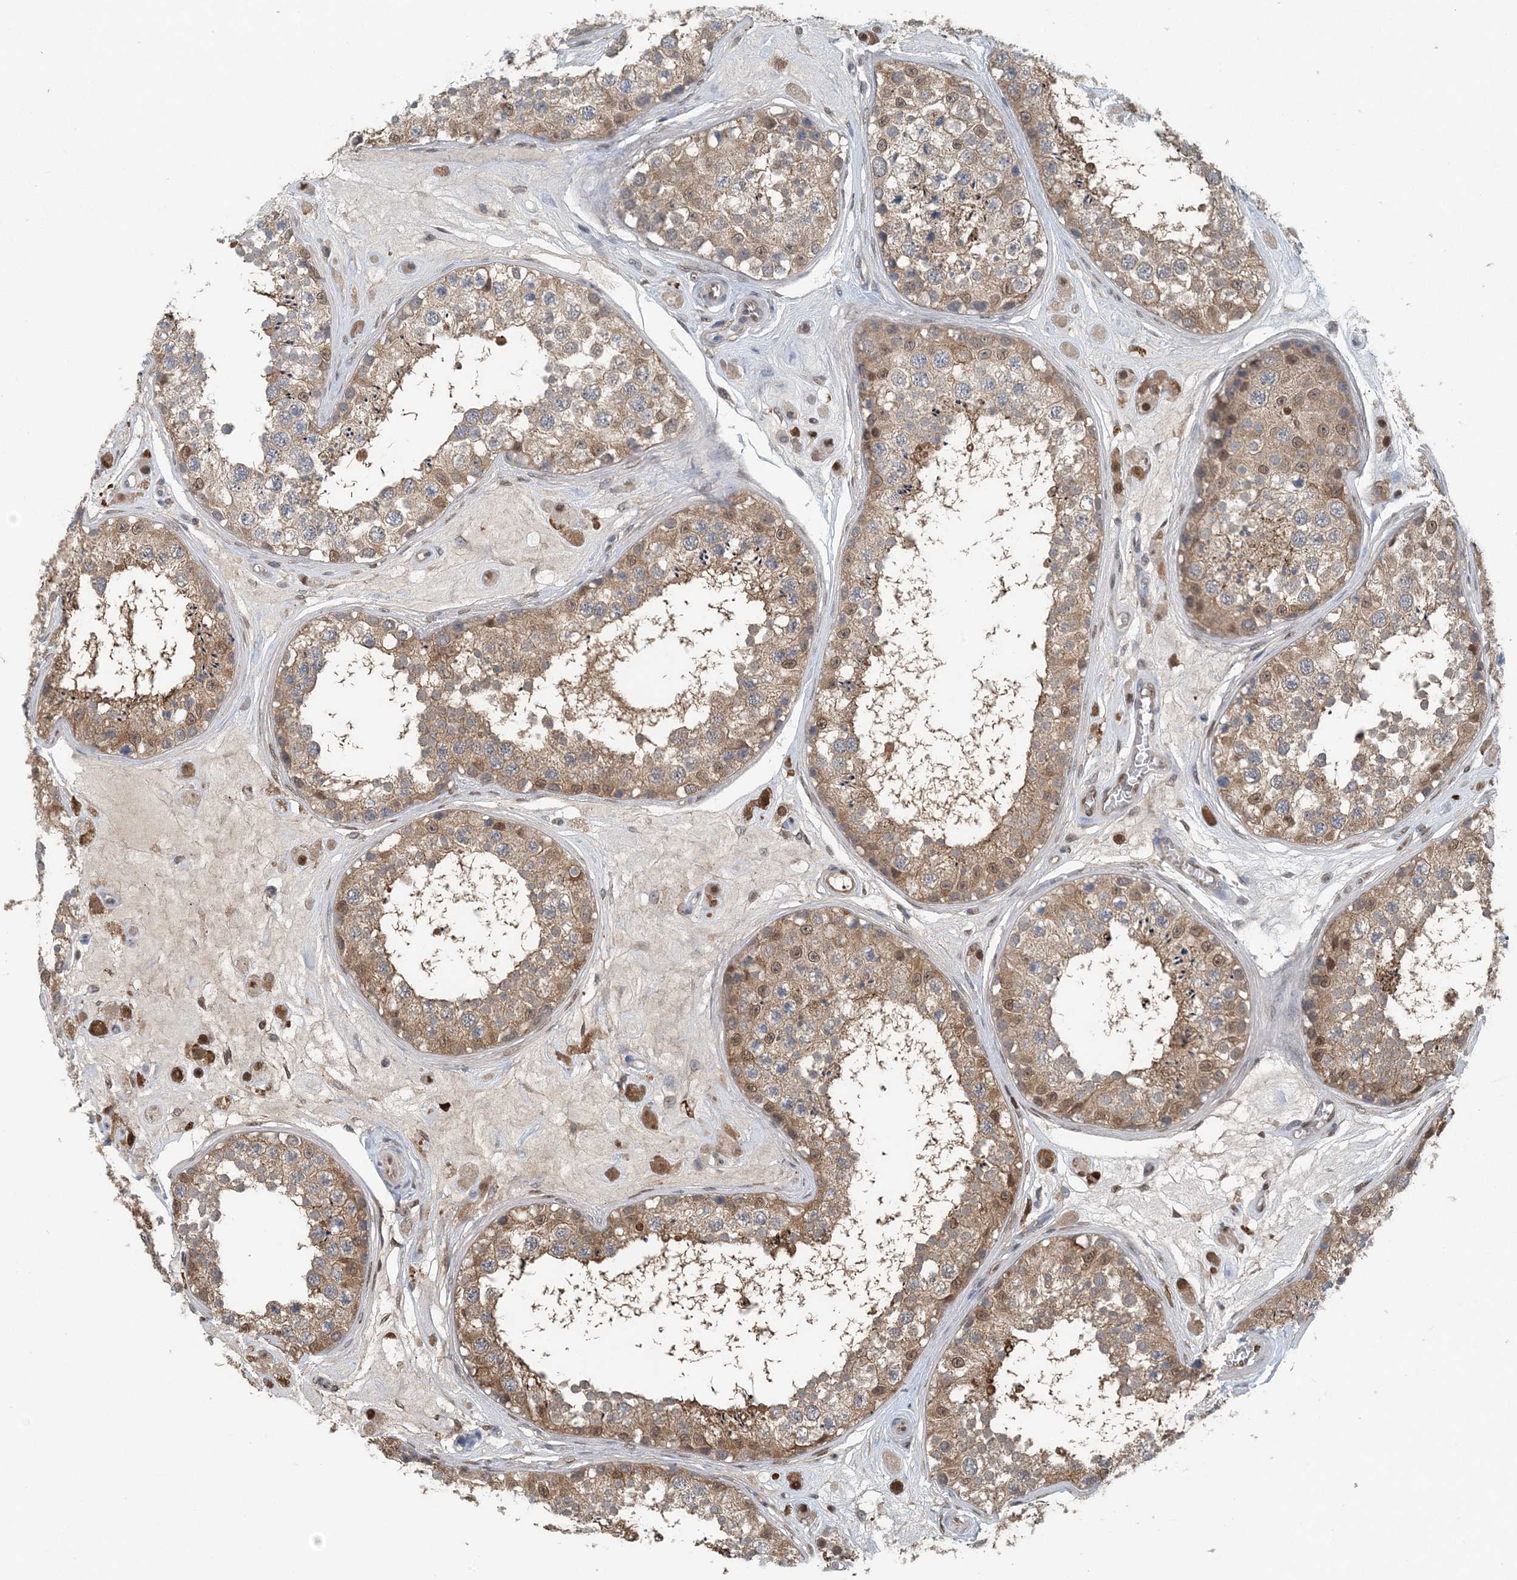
{"staining": {"intensity": "moderate", "quantity": "25%-75%", "location": "cytoplasmic/membranous,nuclear"}, "tissue": "testis", "cell_type": "Cells in seminiferous ducts", "image_type": "normal", "snomed": [{"axis": "morphology", "description": "Normal tissue, NOS"}, {"axis": "topography", "description": "Testis"}], "caption": "An image of testis stained for a protein shows moderate cytoplasmic/membranous,nuclear brown staining in cells in seminiferous ducts. (DAB (3,3'-diaminobenzidine) IHC, brown staining for protein, blue staining for nuclei).", "gene": "HIKESHI", "patient": {"sex": "male", "age": 25}}